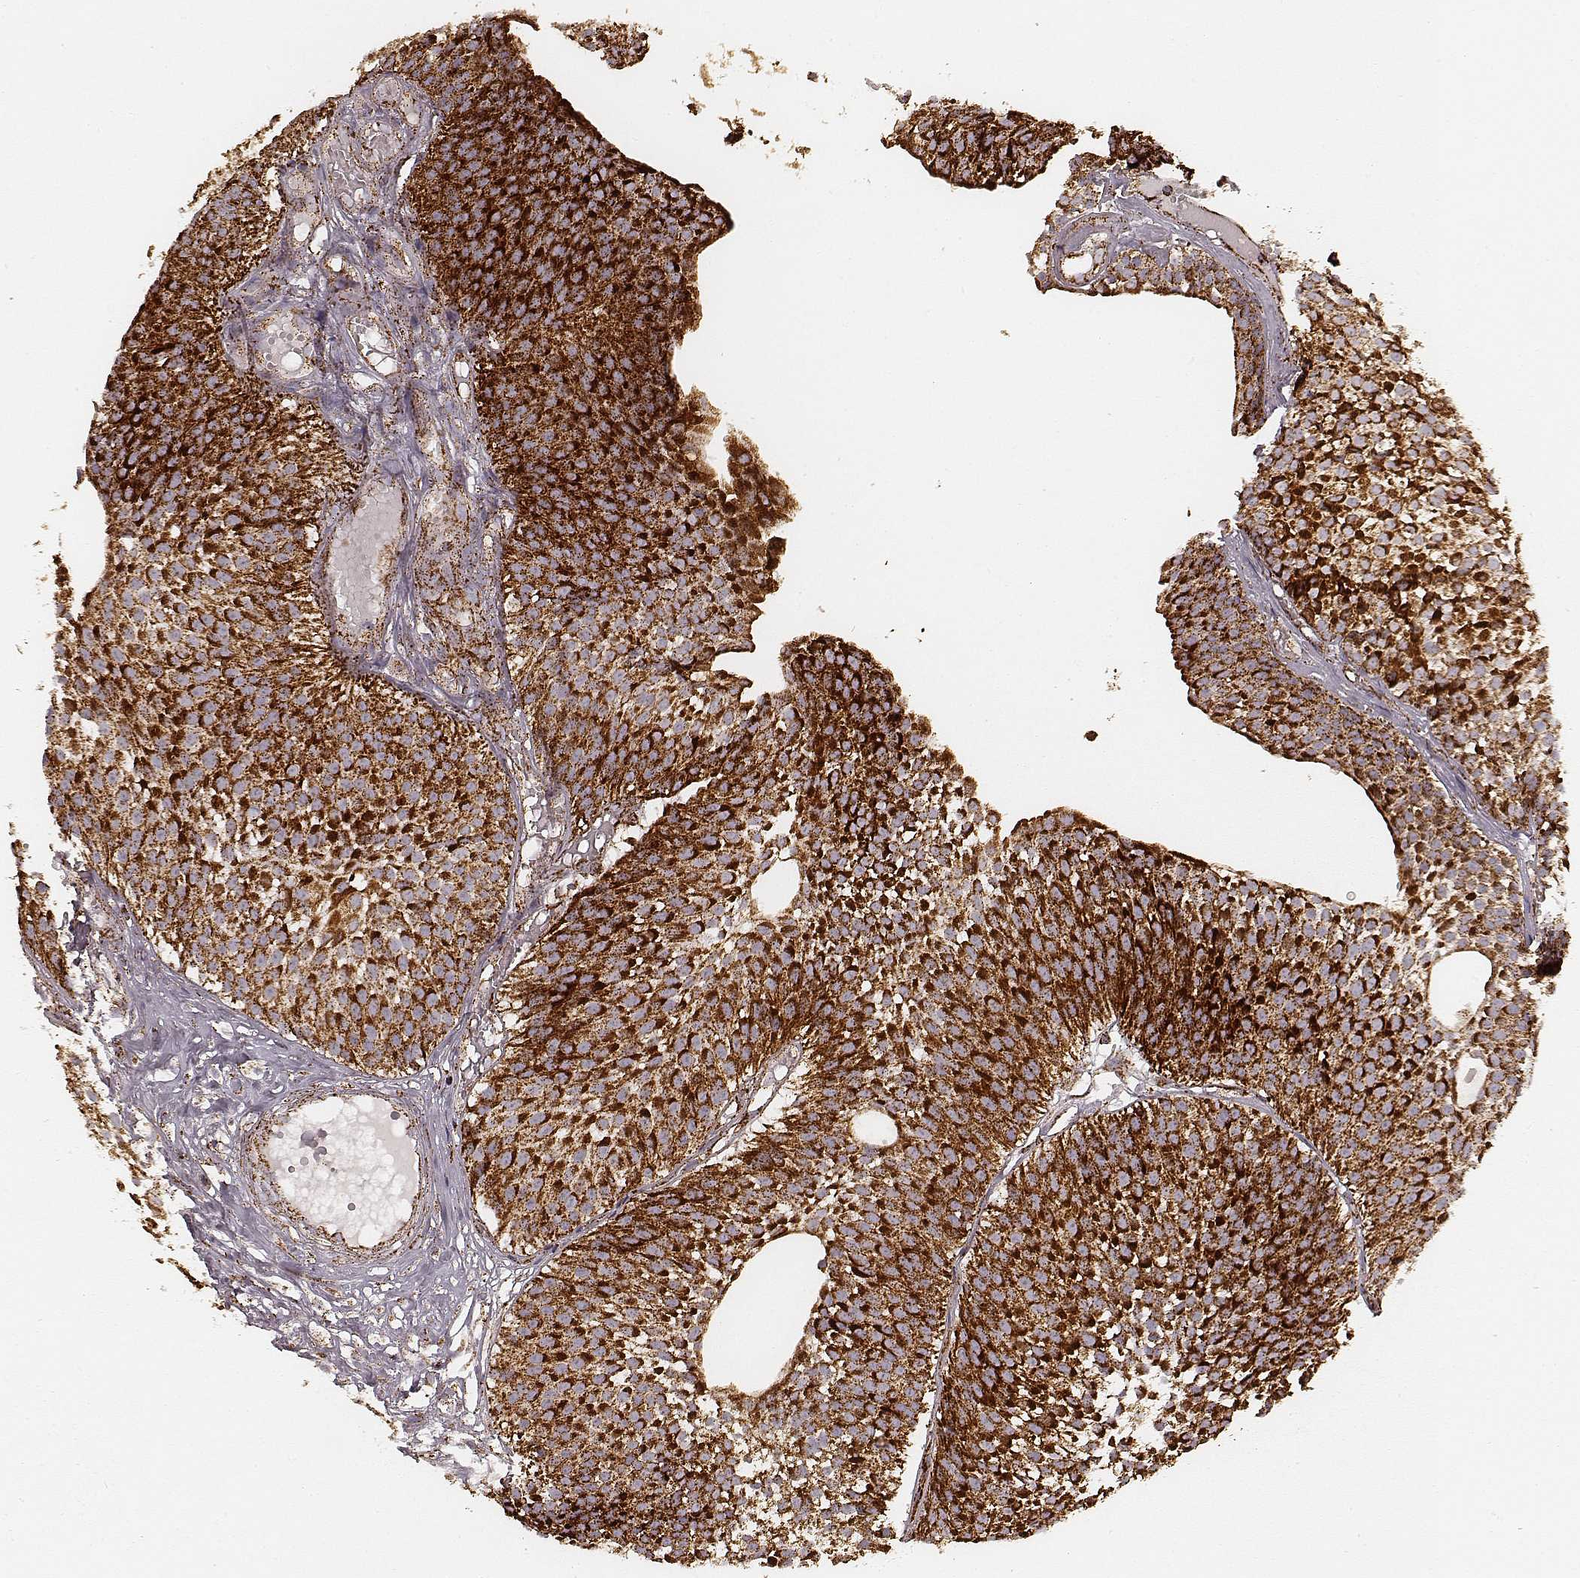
{"staining": {"intensity": "strong", "quantity": ">75%", "location": "cytoplasmic/membranous"}, "tissue": "urothelial cancer", "cell_type": "Tumor cells", "image_type": "cancer", "snomed": [{"axis": "morphology", "description": "Urothelial carcinoma, Low grade"}, {"axis": "topography", "description": "Urinary bladder"}], "caption": "Protein staining by immunohistochemistry (IHC) reveals strong cytoplasmic/membranous positivity in about >75% of tumor cells in urothelial cancer.", "gene": "CS", "patient": {"sex": "male", "age": 63}}